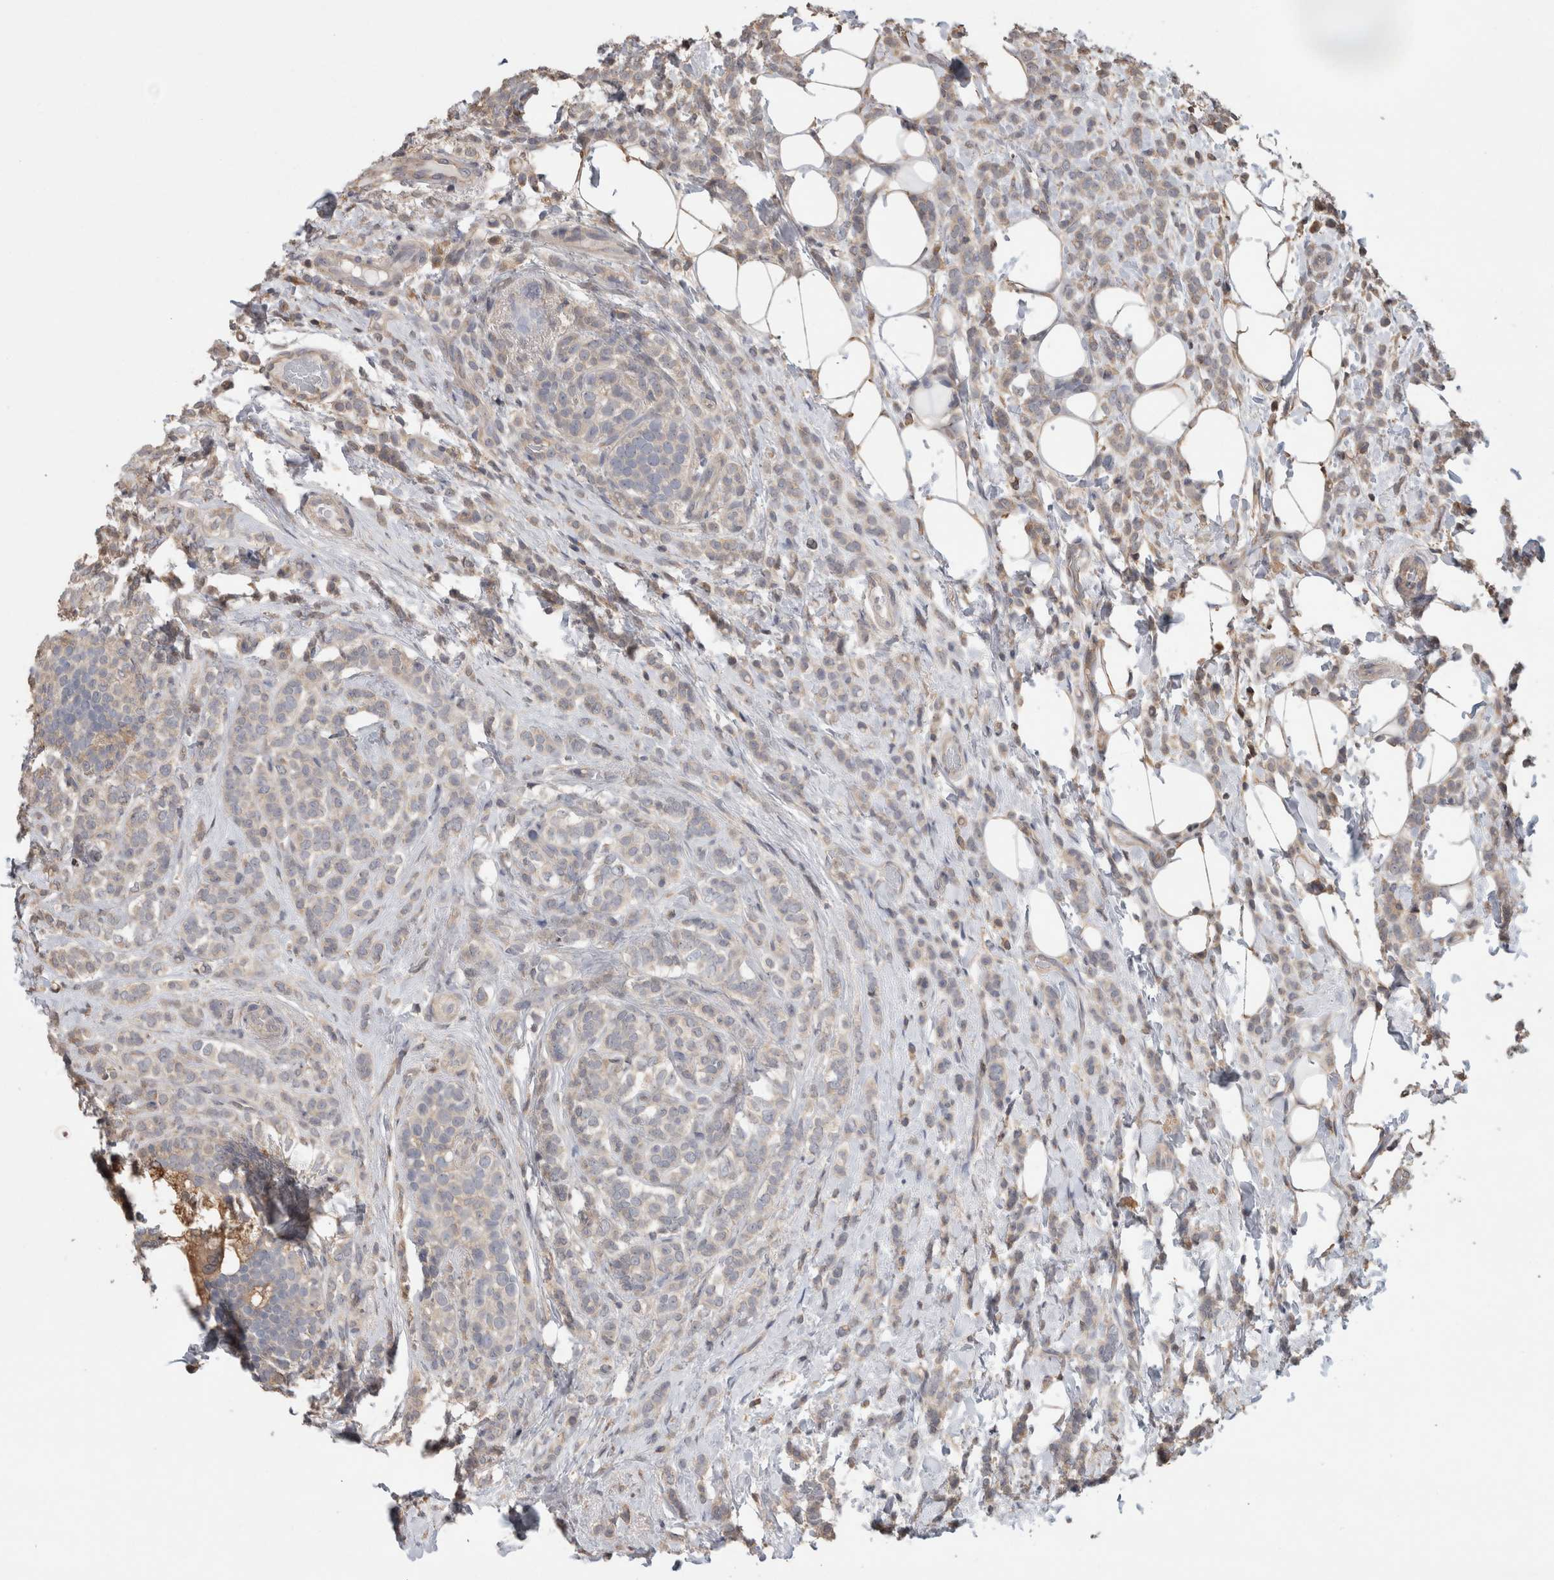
{"staining": {"intensity": "weak", "quantity": ">75%", "location": "cytoplasmic/membranous"}, "tissue": "breast cancer", "cell_type": "Tumor cells", "image_type": "cancer", "snomed": [{"axis": "morphology", "description": "Lobular carcinoma"}, {"axis": "topography", "description": "Breast"}], "caption": "This photomicrograph reveals immunohistochemistry staining of human lobular carcinoma (breast), with low weak cytoplasmic/membranous staining in about >75% of tumor cells.", "gene": "TRIM5", "patient": {"sex": "female", "age": 50}}